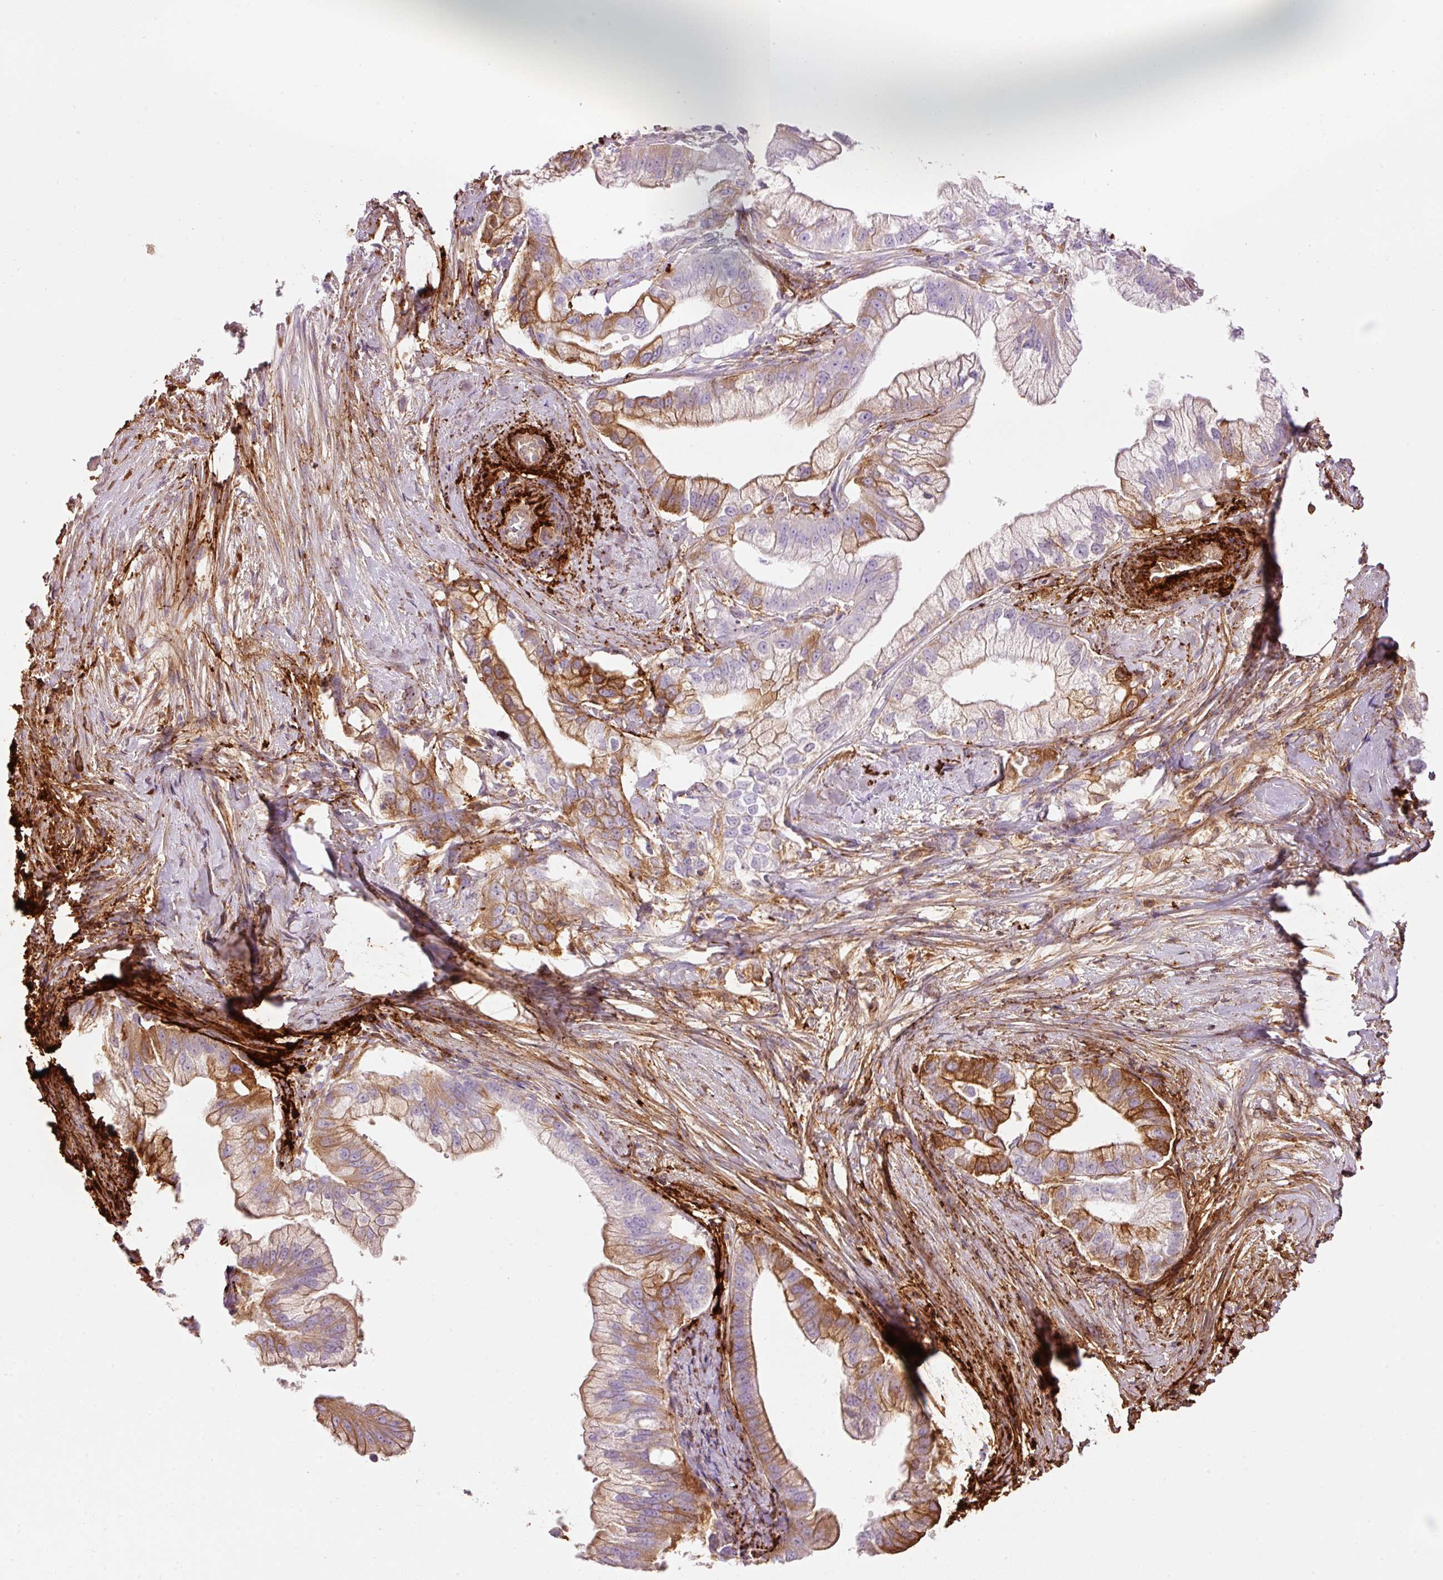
{"staining": {"intensity": "moderate", "quantity": "25%-75%", "location": "cytoplasmic/membranous"}, "tissue": "pancreatic cancer", "cell_type": "Tumor cells", "image_type": "cancer", "snomed": [{"axis": "morphology", "description": "Adenocarcinoma, NOS"}, {"axis": "topography", "description": "Pancreas"}], "caption": "IHC staining of pancreatic adenocarcinoma, which reveals medium levels of moderate cytoplasmic/membranous staining in approximately 25%-75% of tumor cells indicating moderate cytoplasmic/membranous protein expression. The staining was performed using DAB (brown) for protein detection and nuclei were counterstained in hematoxylin (blue).", "gene": "MFAP4", "patient": {"sex": "male", "age": 70}}